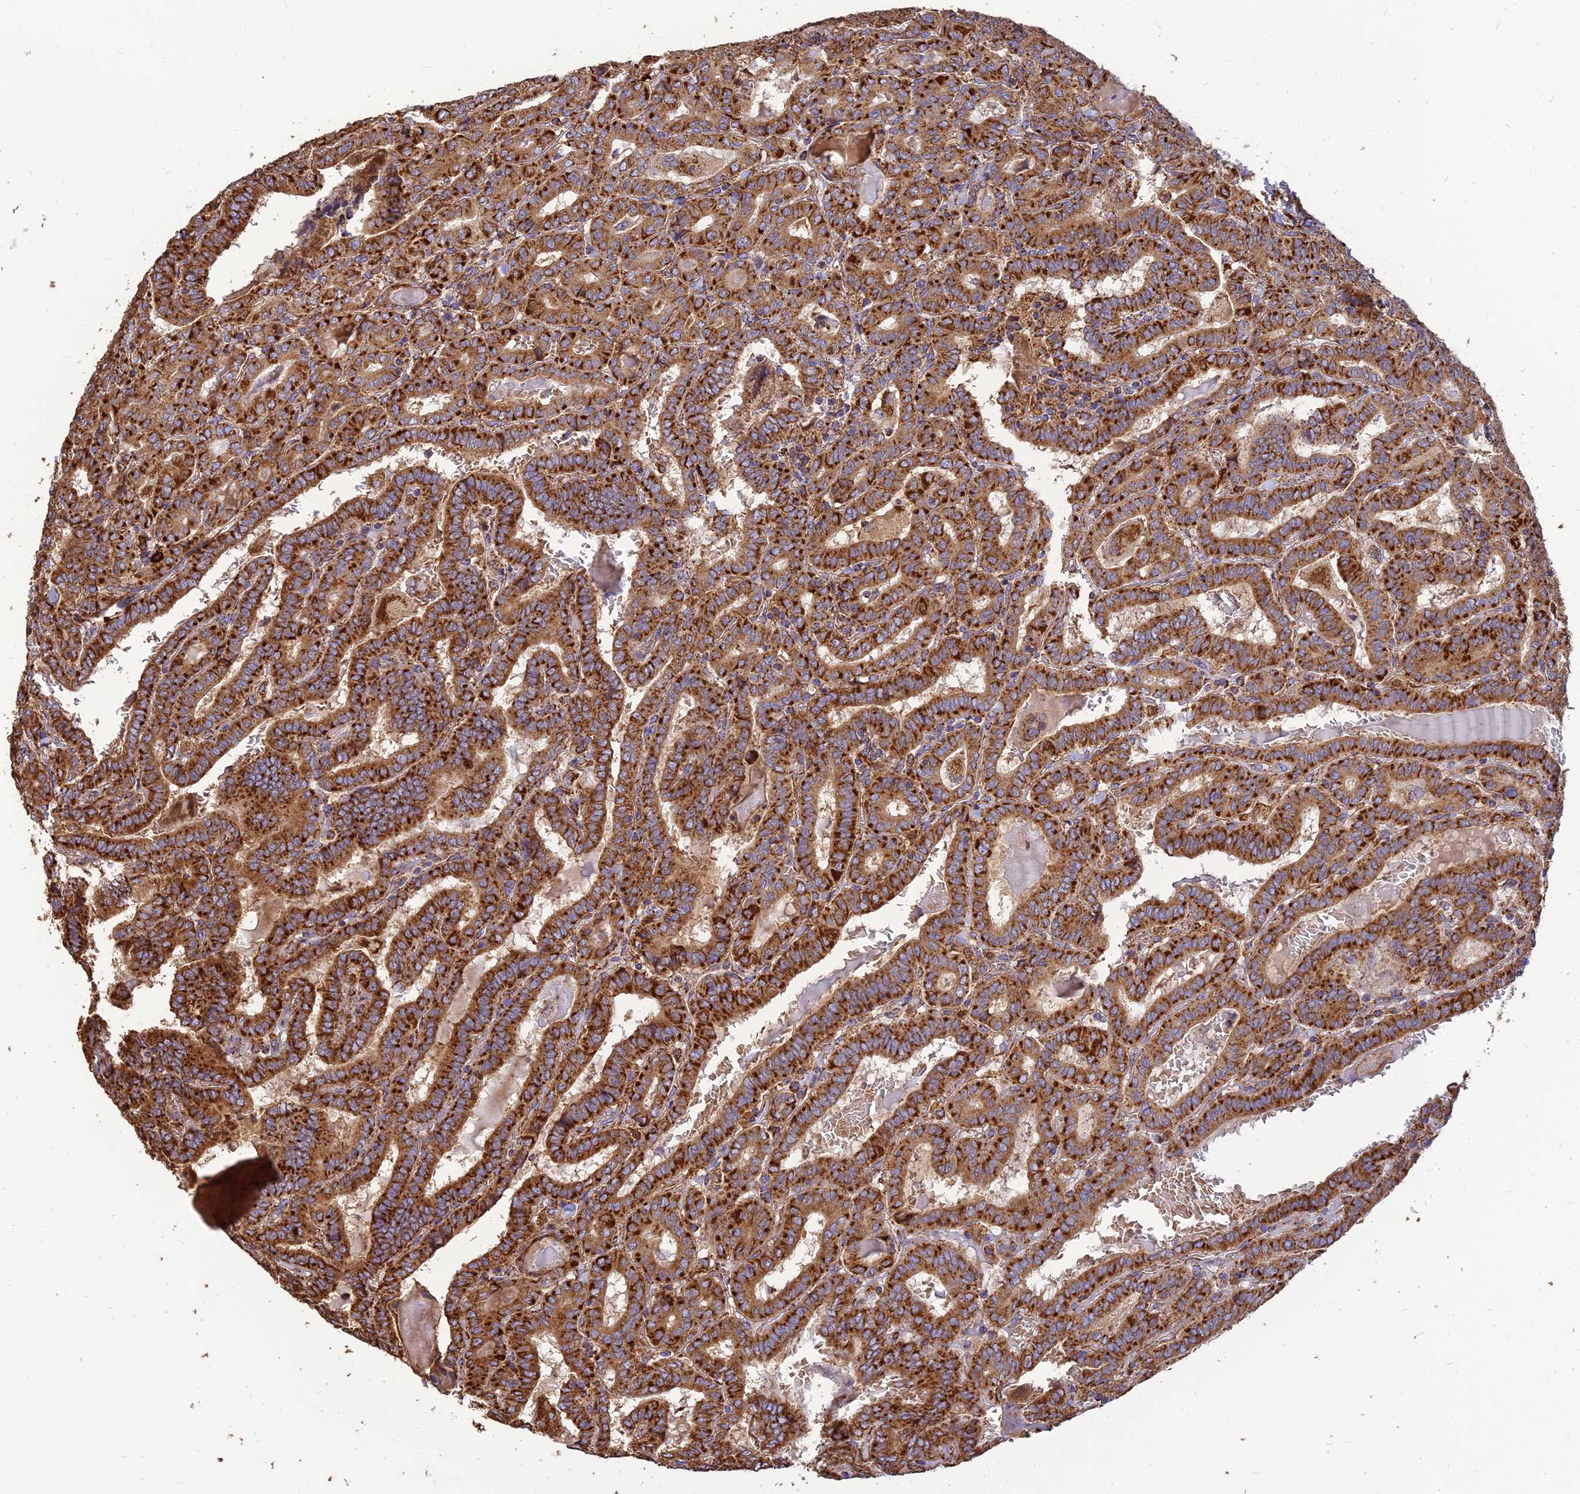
{"staining": {"intensity": "strong", "quantity": ">75%", "location": "cytoplasmic/membranous"}, "tissue": "thyroid cancer", "cell_type": "Tumor cells", "image_type": "cancer", "snomed": [{"axis": "morphology", "description": "Papillary adenocarcinoma, NOS"}, {"axis": "topography", "description": "Thyroid gland"}], "caption": "This is an image of immunohistochemistry staining of thyroid cancer (papillary adenocarcinoma), which shows strong staining in the cytoplasmic/membranous of tumor cells.", "gene": "THUMPD2", "patient": {"sex": "female", "age": 72}}